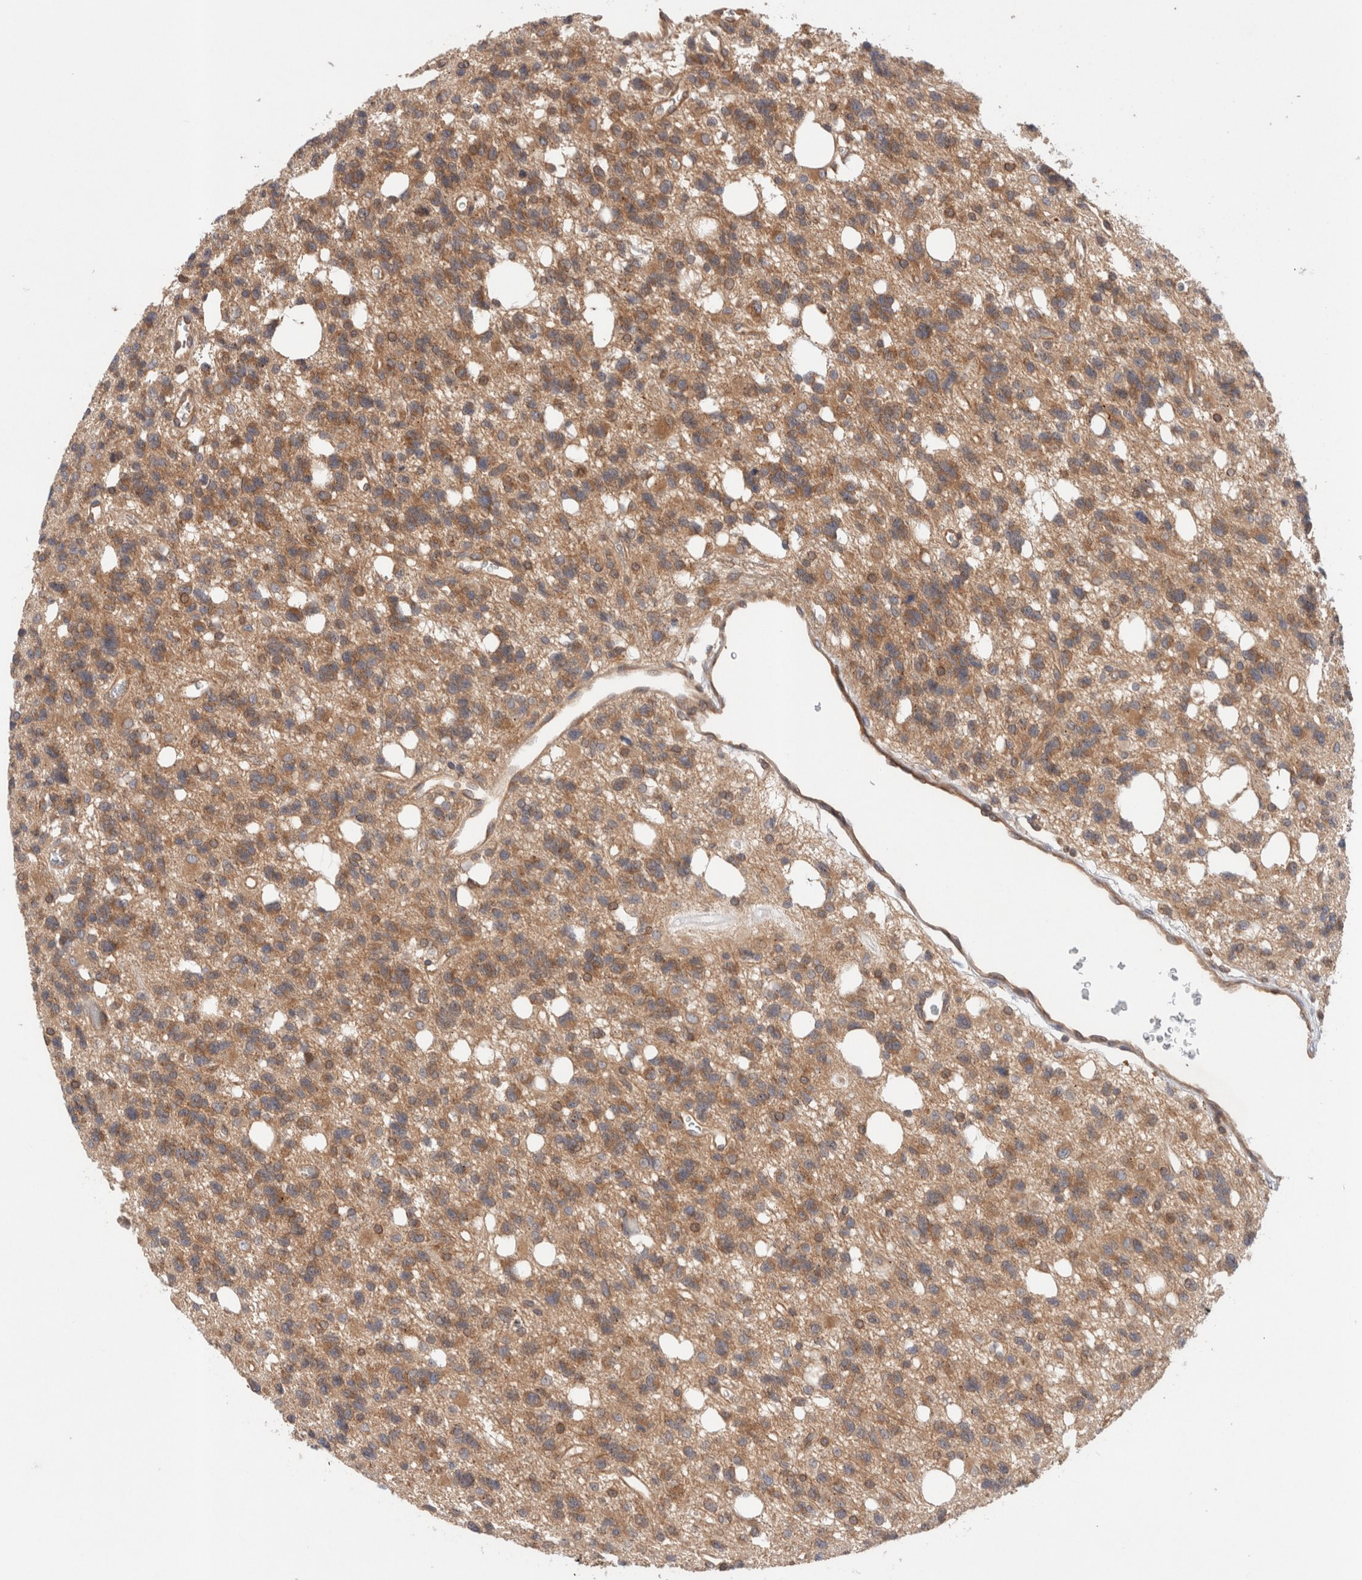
{"staining": {"intensity": "moderate", "quantity": ">75%", "location": "cytoplasmic/membranous"}, "tissue": "glioma", "cell_type": "Tumor cells", "image_type": "cancer", "snomed": [{"axis": "morphology", "description": "Glioma, malignant, High grade"}, {"axis": "topography", "description": "Brain"}], "caption": "Immunohistochemistry (DAB) staining of malignant glioma (high-grade) reveals moderate cytoplasmic/membranous protein staining in about >75% of tumor cells. (DAB IHC, brown staining for protein, blue staining for nuclei).", "gene": "SIKE1", "patient": {"sex": "female", "age": 62}}